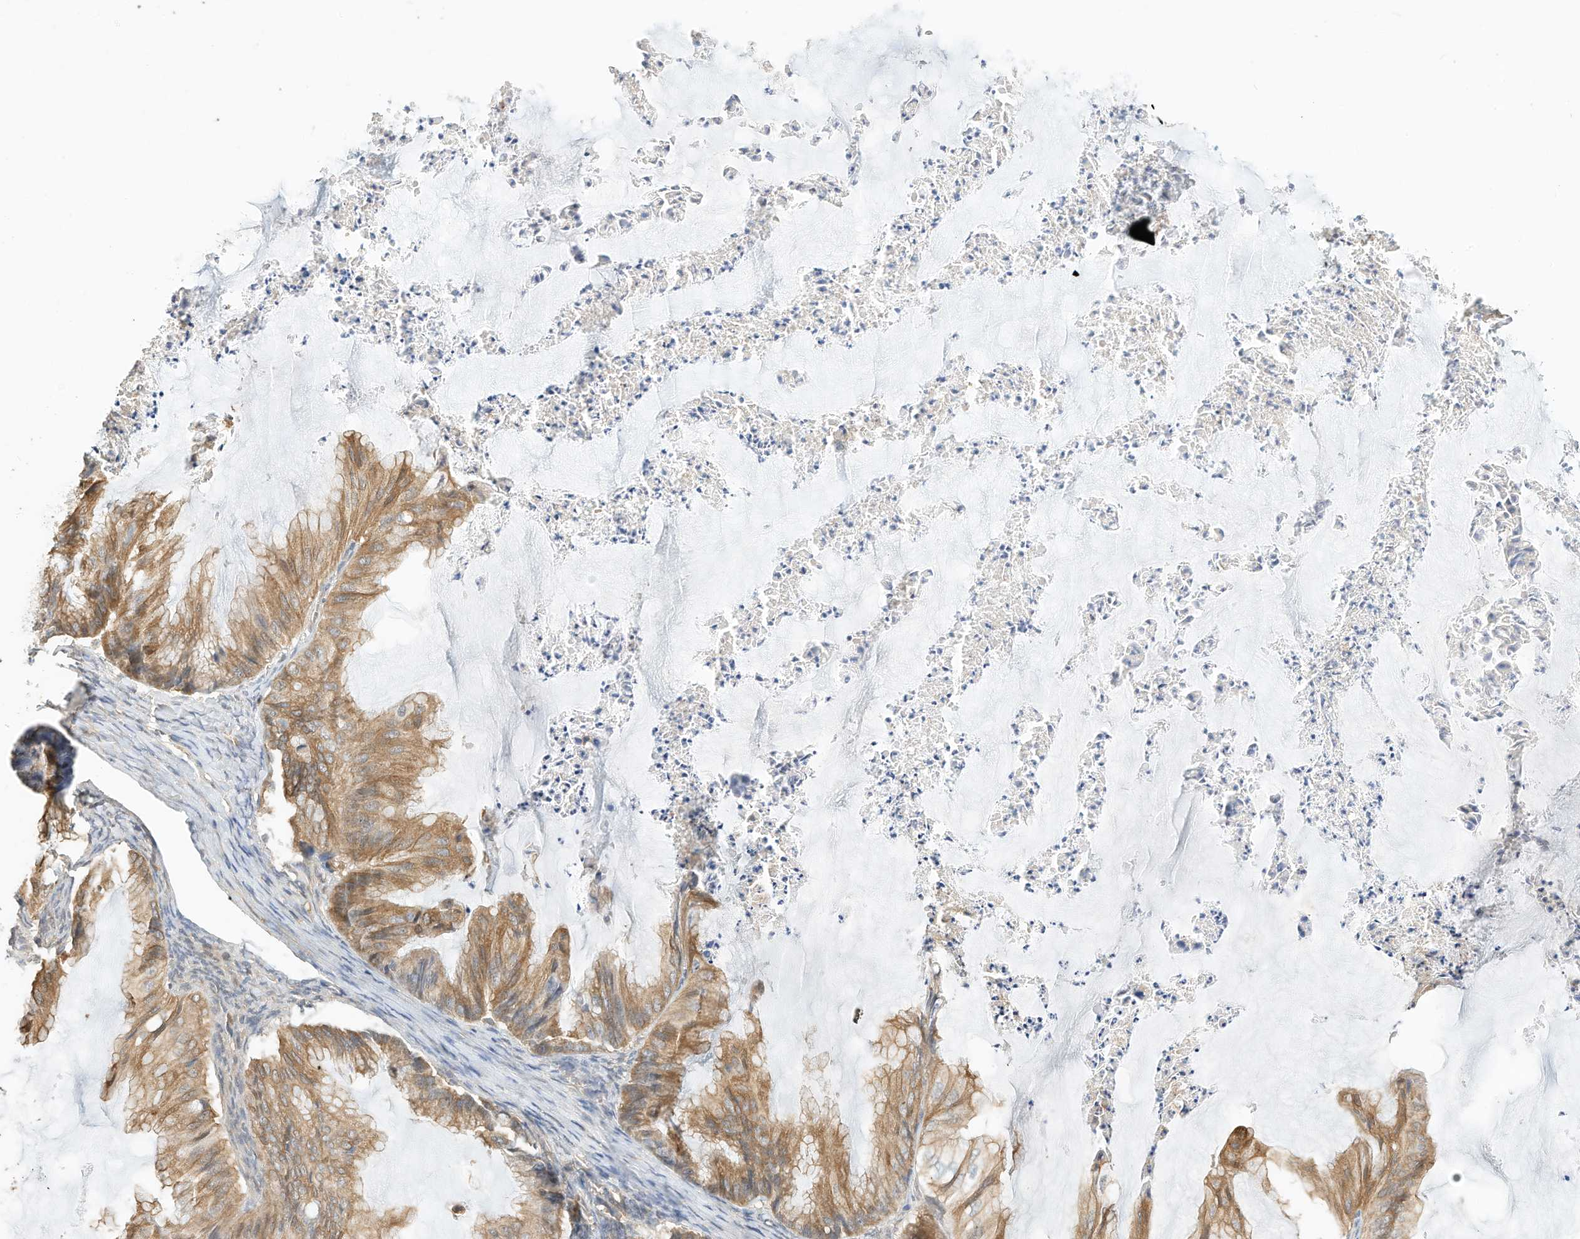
{"staining": {"intensity": "moderate", "quantity": ">75%", "location": "cytoplasmic/membranous"}, "tissue": "ovarian cancer", "cell_type": "Tumor cells", "image_type": "cancer", "snomed": [{"axis": "morphology", "description": "Cystadenocarcinoma, mucinous, NOS"}, {"axis": "topography", "description": "Ovary"}], "caption": "Tumor cells exhibit medium levels of moderate cytoplasmic/membranous staining in about >75% of cells in human ovarian cancer (mucinous cystadenocarcinoma).", "gene": "OFD1", "patient": {"sex": "female", "age": 71}}